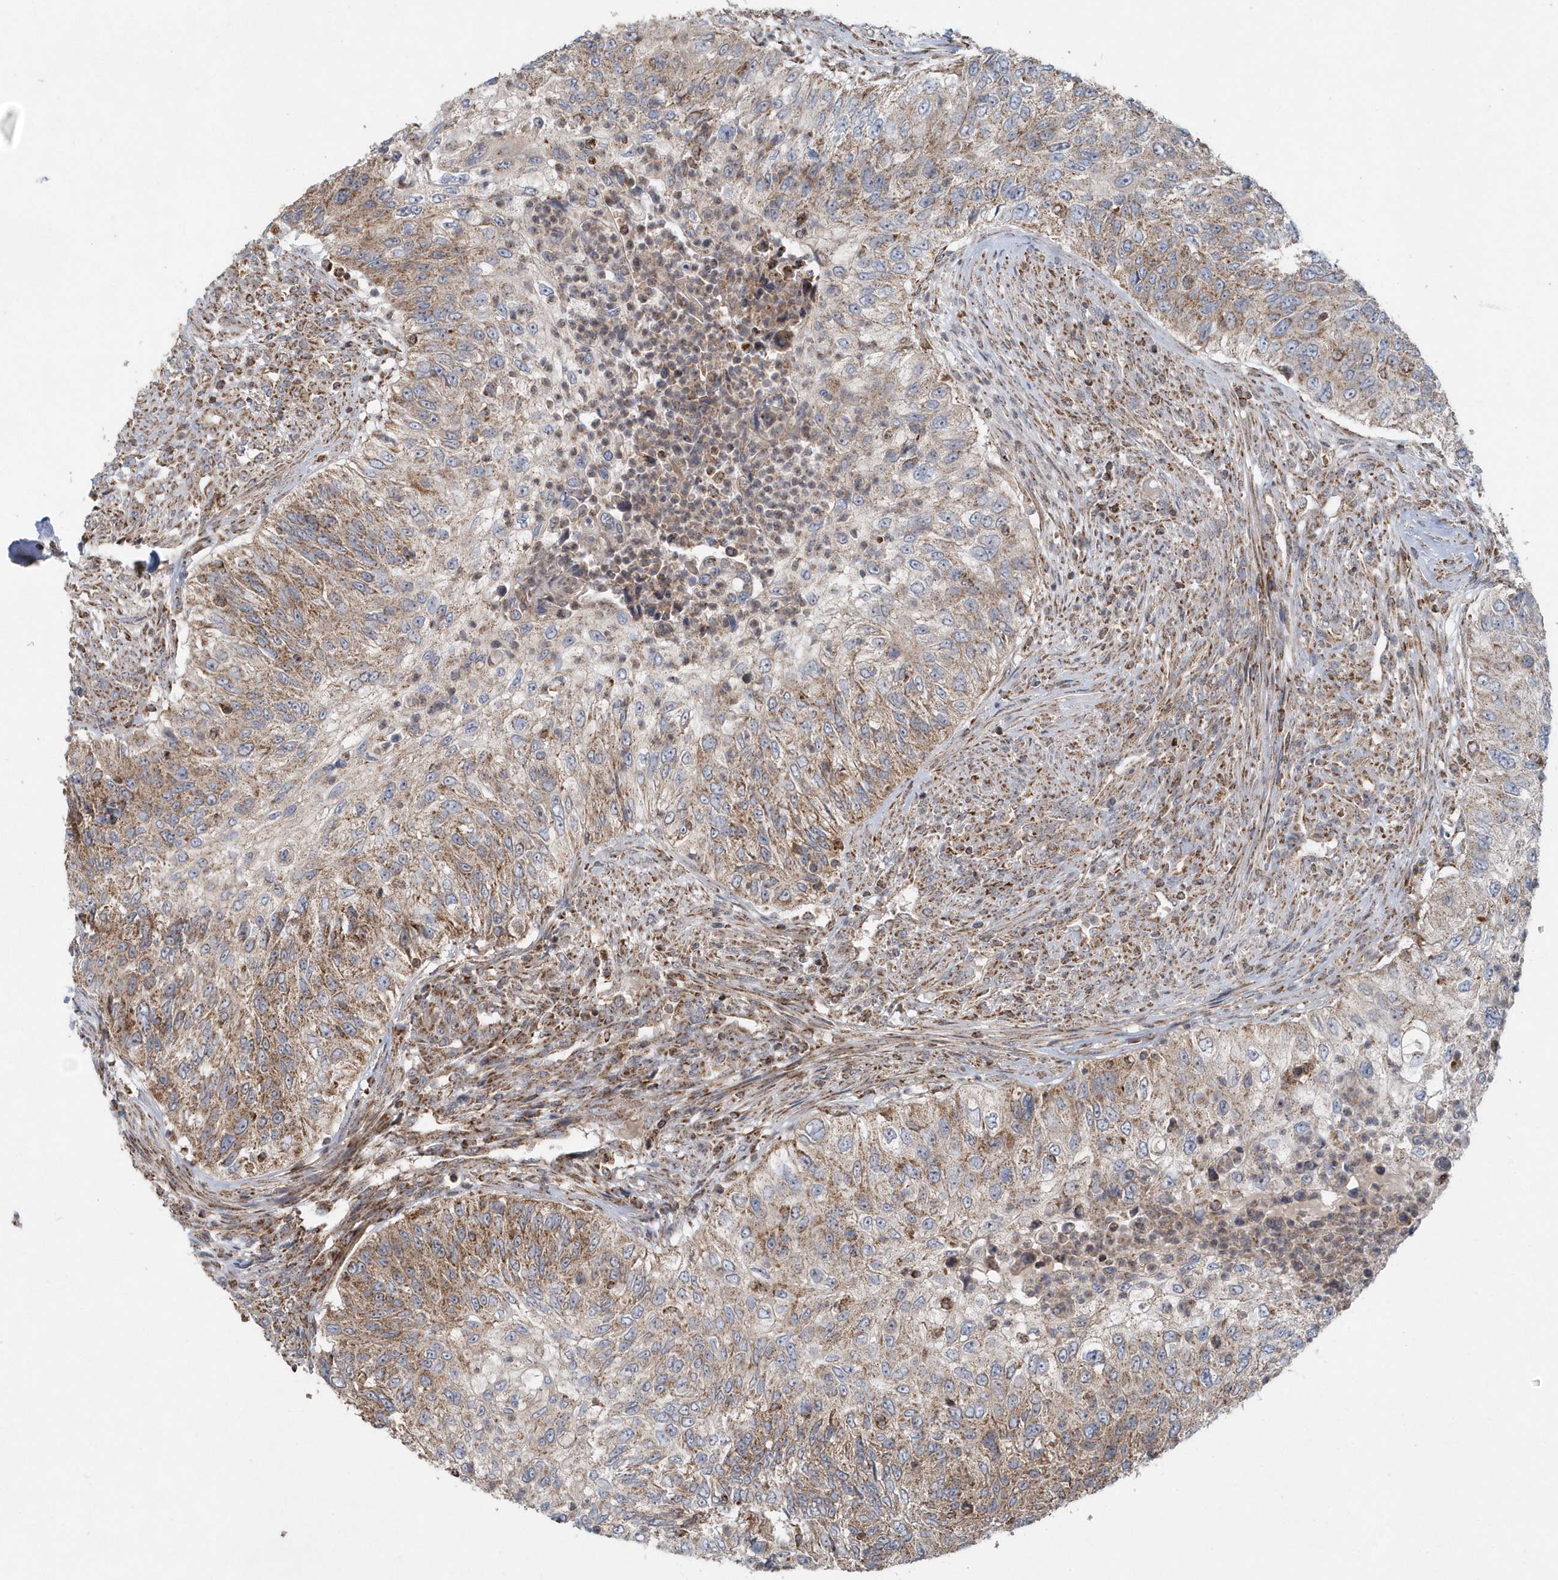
{"staining": {"intensity": "moderate", "quantity": ">75%", "location": "cytoplasmic/membranous"}, "tissue": "urothelial cancer", "cell_type": "Tumor cells", "image_type": "cancer", "snomed": [{"axis": "morphology", "description": "Urothelial carcinoma, High grade"}, {"axis": "topography", "description": "Urinary bladder"}], "caption": "Immunohistochemical staining of human high-grade urothelial carcinoma exhibits medium levels of moderate cytoplasmic/membranous expression in approximately >75% of tumor cells.", "gene": "PPP1R7", "patient": {"sex": "female", "age": 60}}